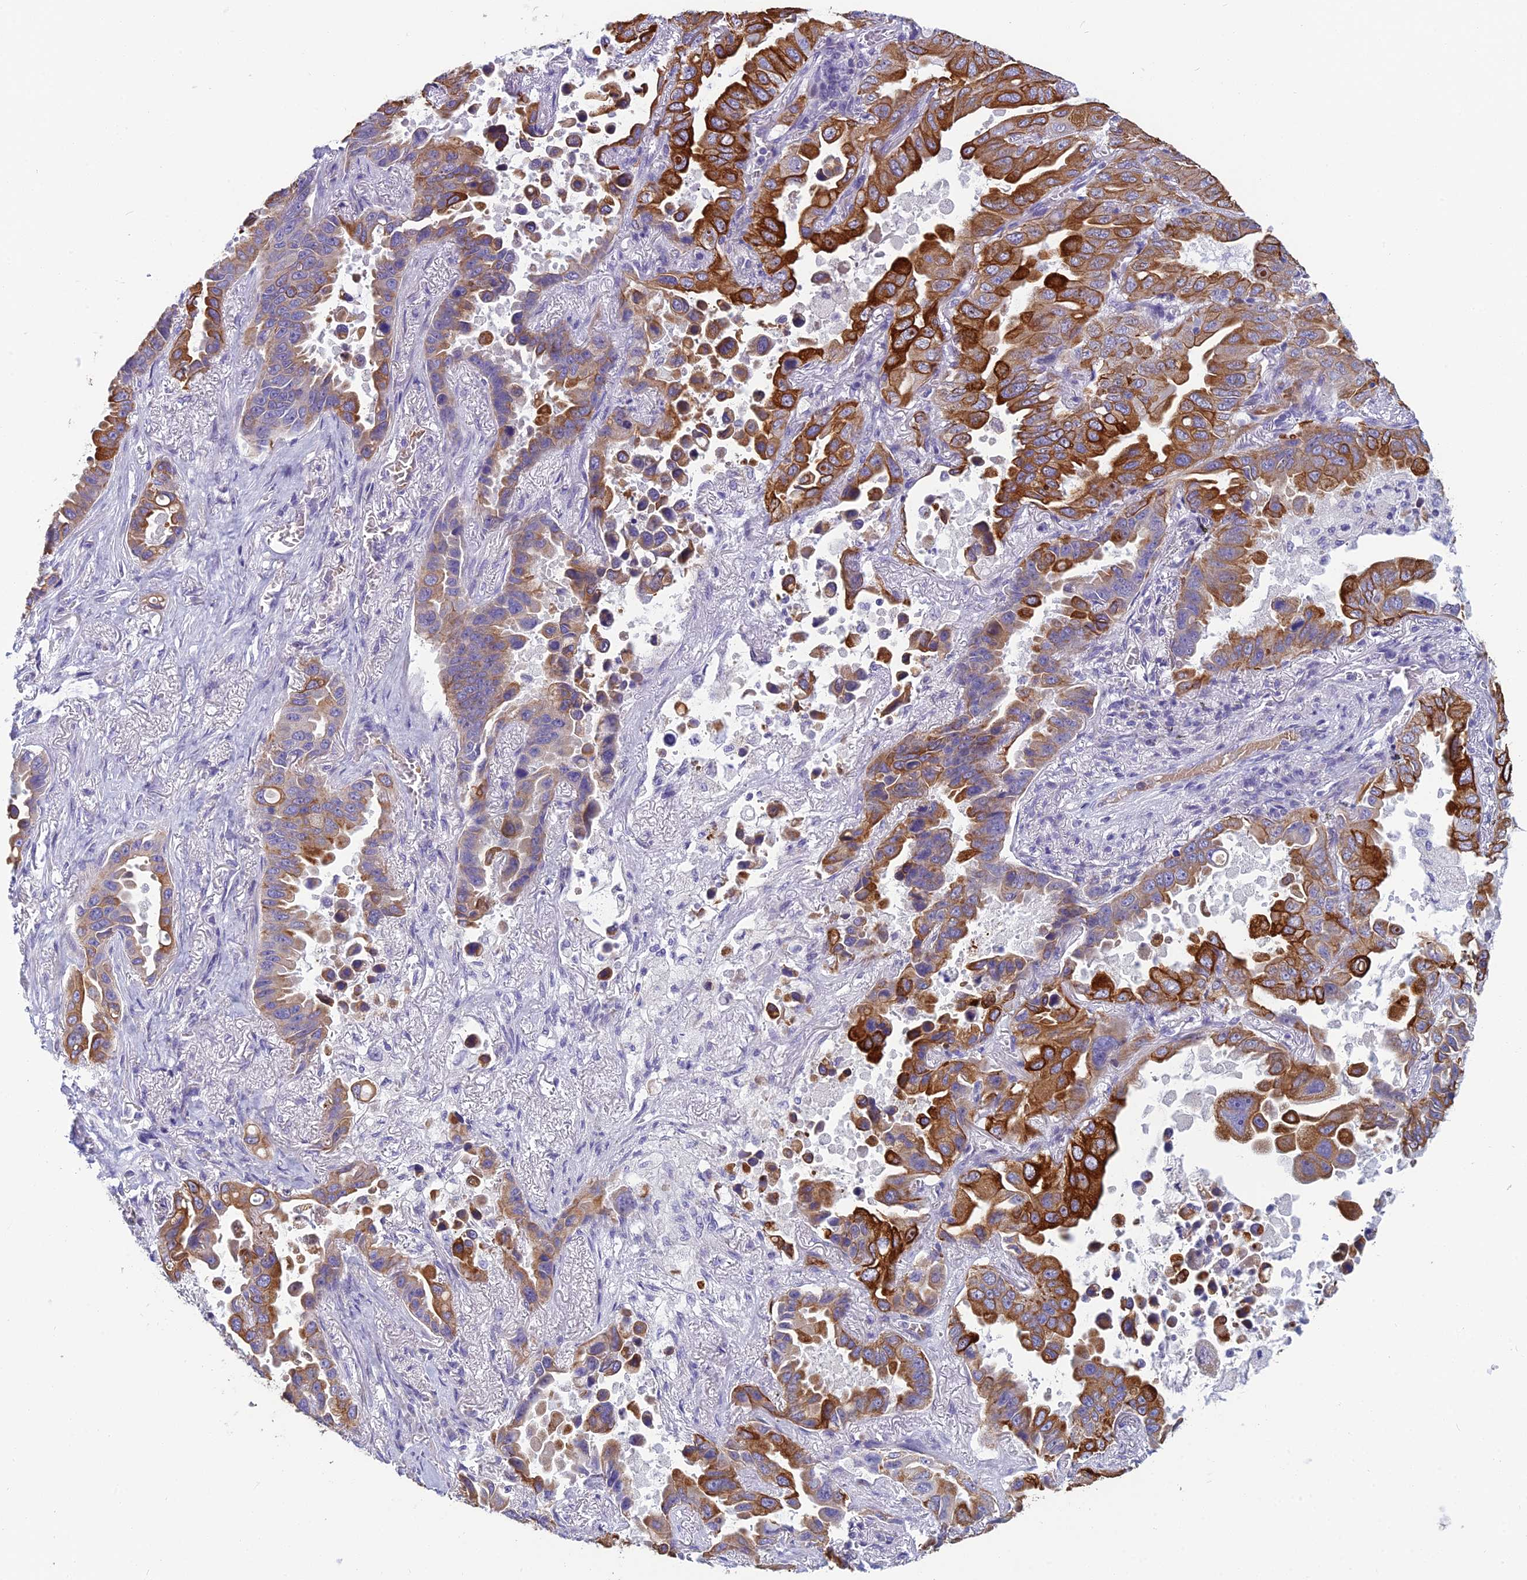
{"staining": {"intensity": "strong", "quantity": ">75%", "location": "cytoplasmic/membranous"}, "tissue": "lung cancer", "cell_type": "Tumor cells", "image_type": "cancer", "snomed": [{"axis": "morphology", "description": "Adenocarcinoma, NOS"}, {"axis": "topography", "description": "Lung"}], "caption": "Immunohistochemical staining of human lung cancer (adenocarcinoma) demonstrates high levels of strong cytoplasmic/membranous protein staining in approximately >75% of tumor cells.", "gene": "RBM41", "patient": {"sex": "male", "age": 64}}